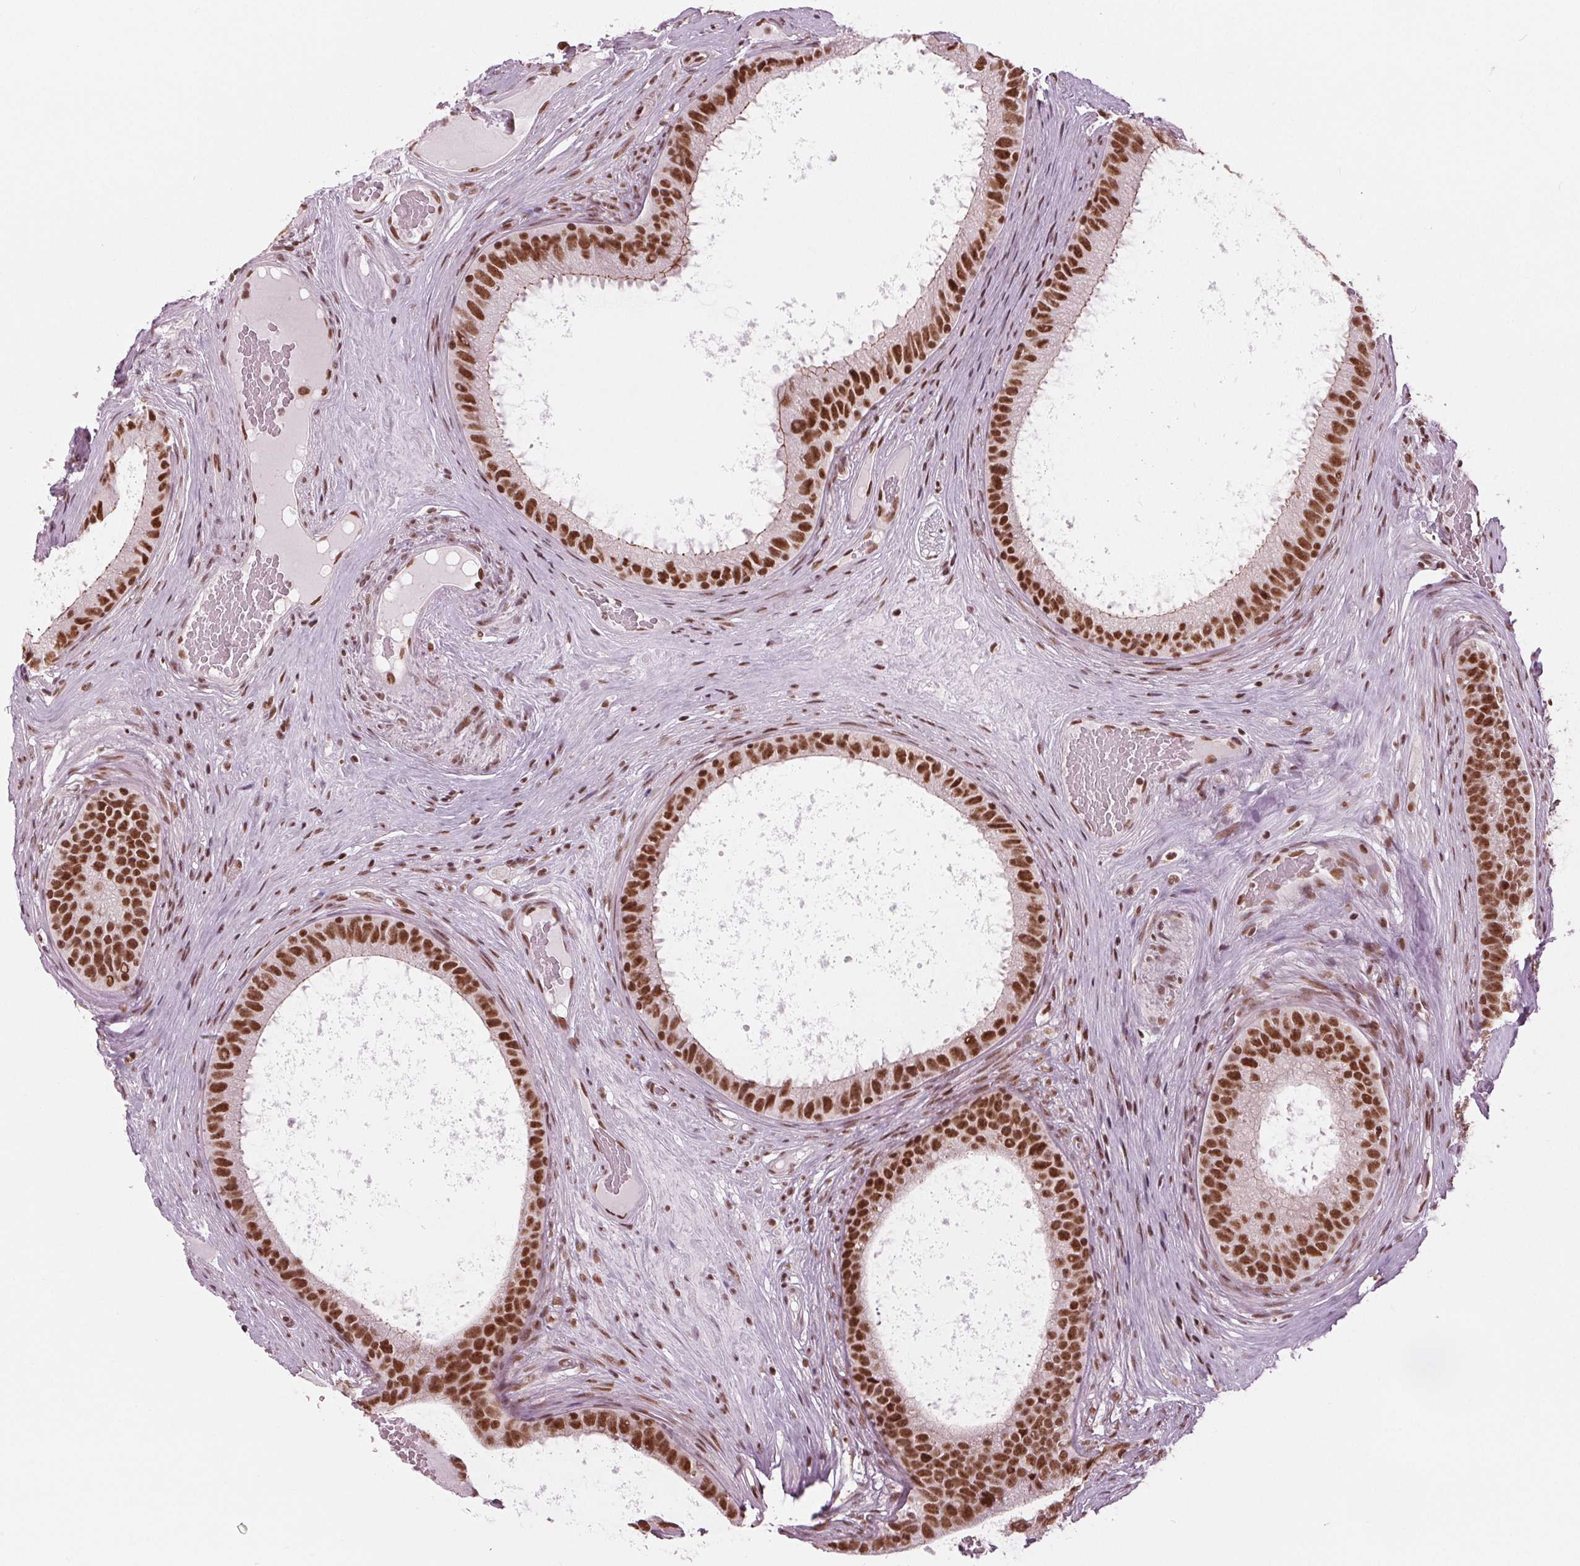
{"staining": {"intensity": "strong", "quantity": ">75%", "location": "cytoplasmic/membranous,nuclear"}, "tissue": "epididymis", "cell_type": "Glandular cells", "image_type": "normal", "snomed": [{"axis": "morphology", "description": "Normal tissue, NOS"}, {"axis": "topography", "description": "Epididymis"}], "caption": "A micrograph of epididymis stained for a protein reveals strong cytoplasmic/membranous,nuclear brown staining in glandular cells. The staining was performed using DAB, with brown indicating positive protein expression. Nuclei are stained blue with hematoxylin.", "gene": "LSM2", "patient": {"sex": "male", "age": 59}}